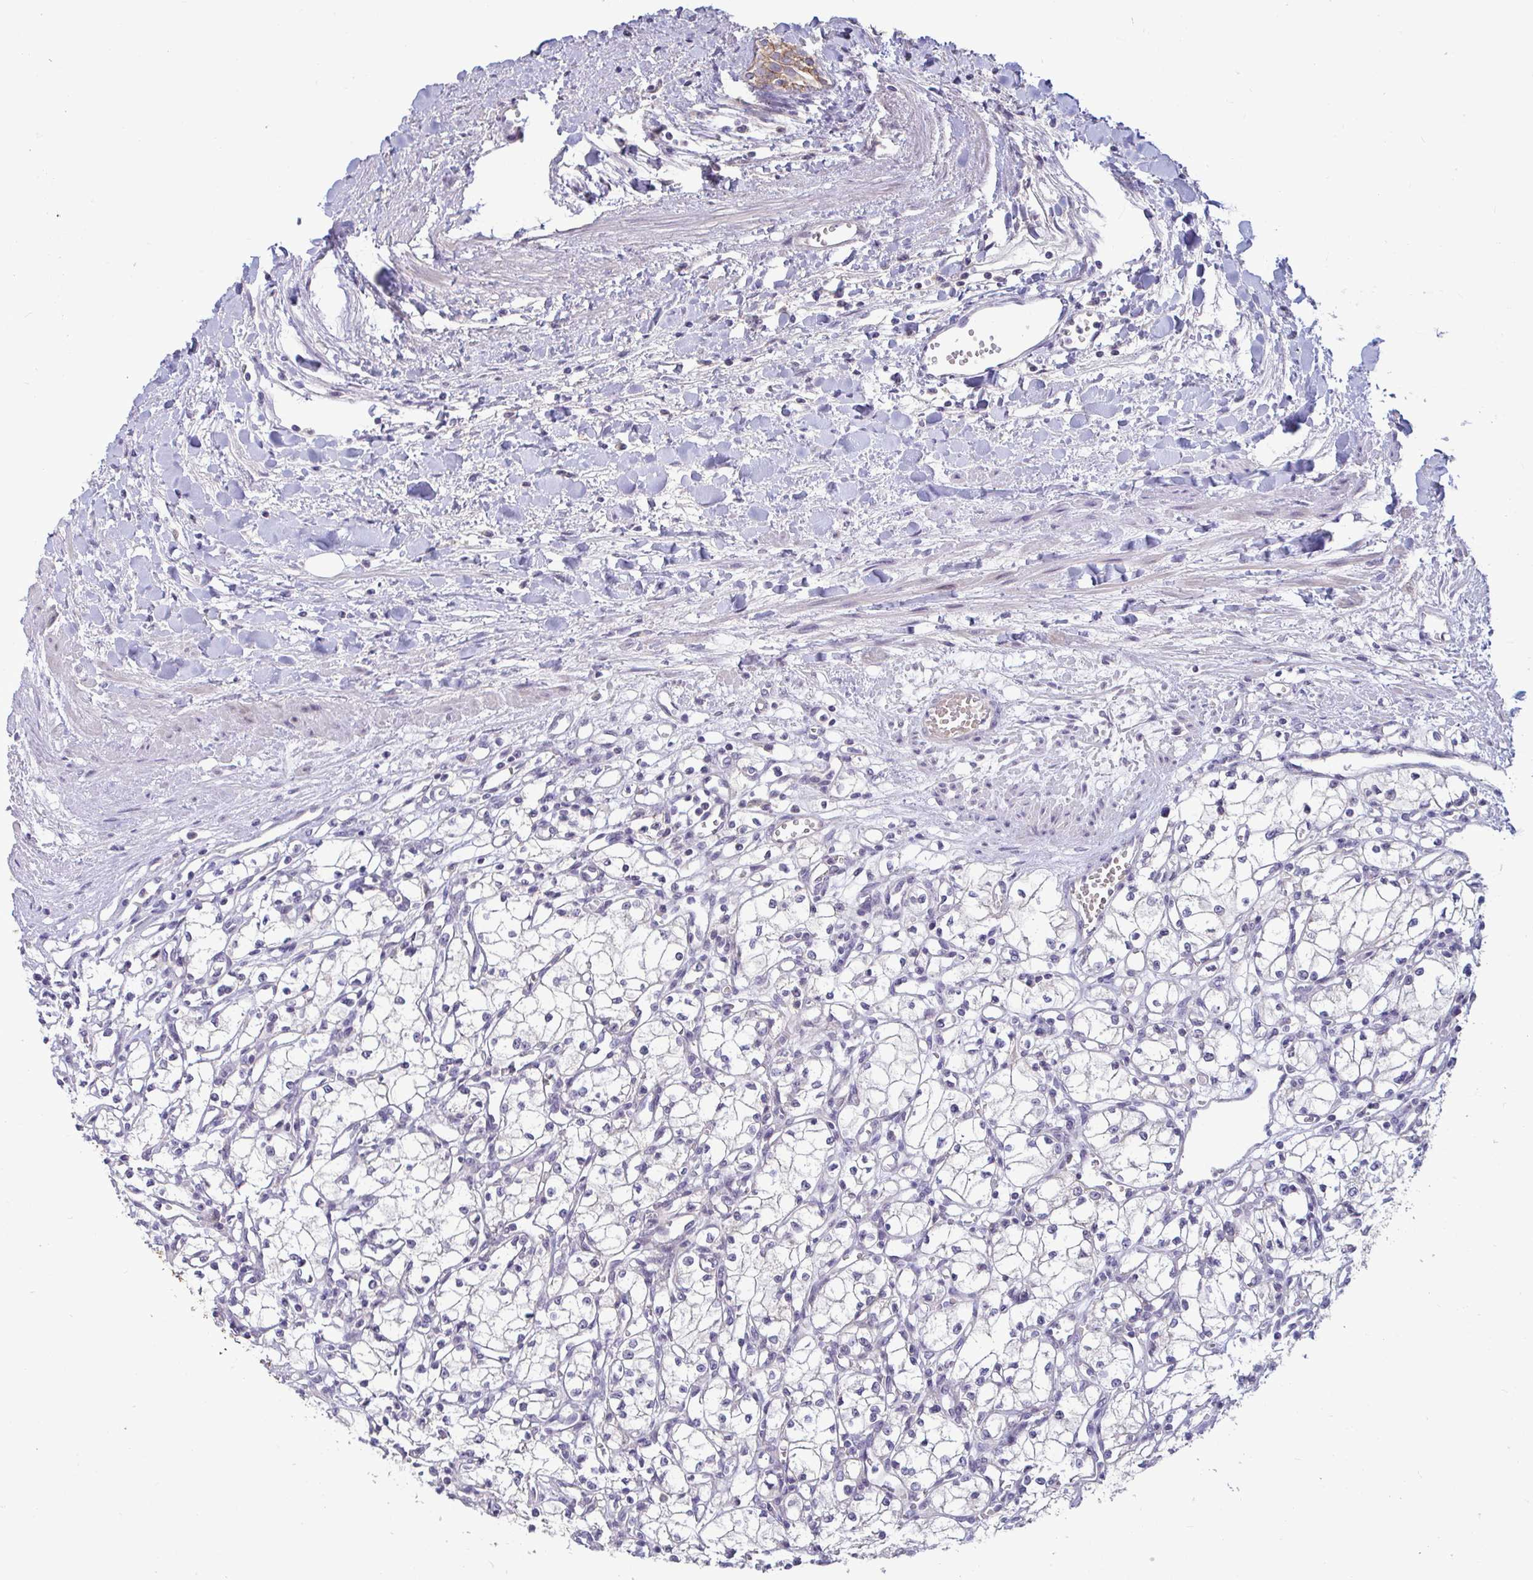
{"staining": {"intensity": "negative", "quantity": "none", "location": "none"}, "tissue": "renal cancer", "cell_type": "Tumor cells", "image_type": "cancer", "snomed": [{"axis": "morphology", "description": "Adenocarcinoma, NOS"}, {"axis": "topography", "description": "Kidney"}], "caption": "This is a micrograph of immunohistochemistry staining of adenocarcinoma (renal), which shows no positivity in tumor cells.", "gene": "GSTM1", "patient": {"sex": "male", "age": 59}}